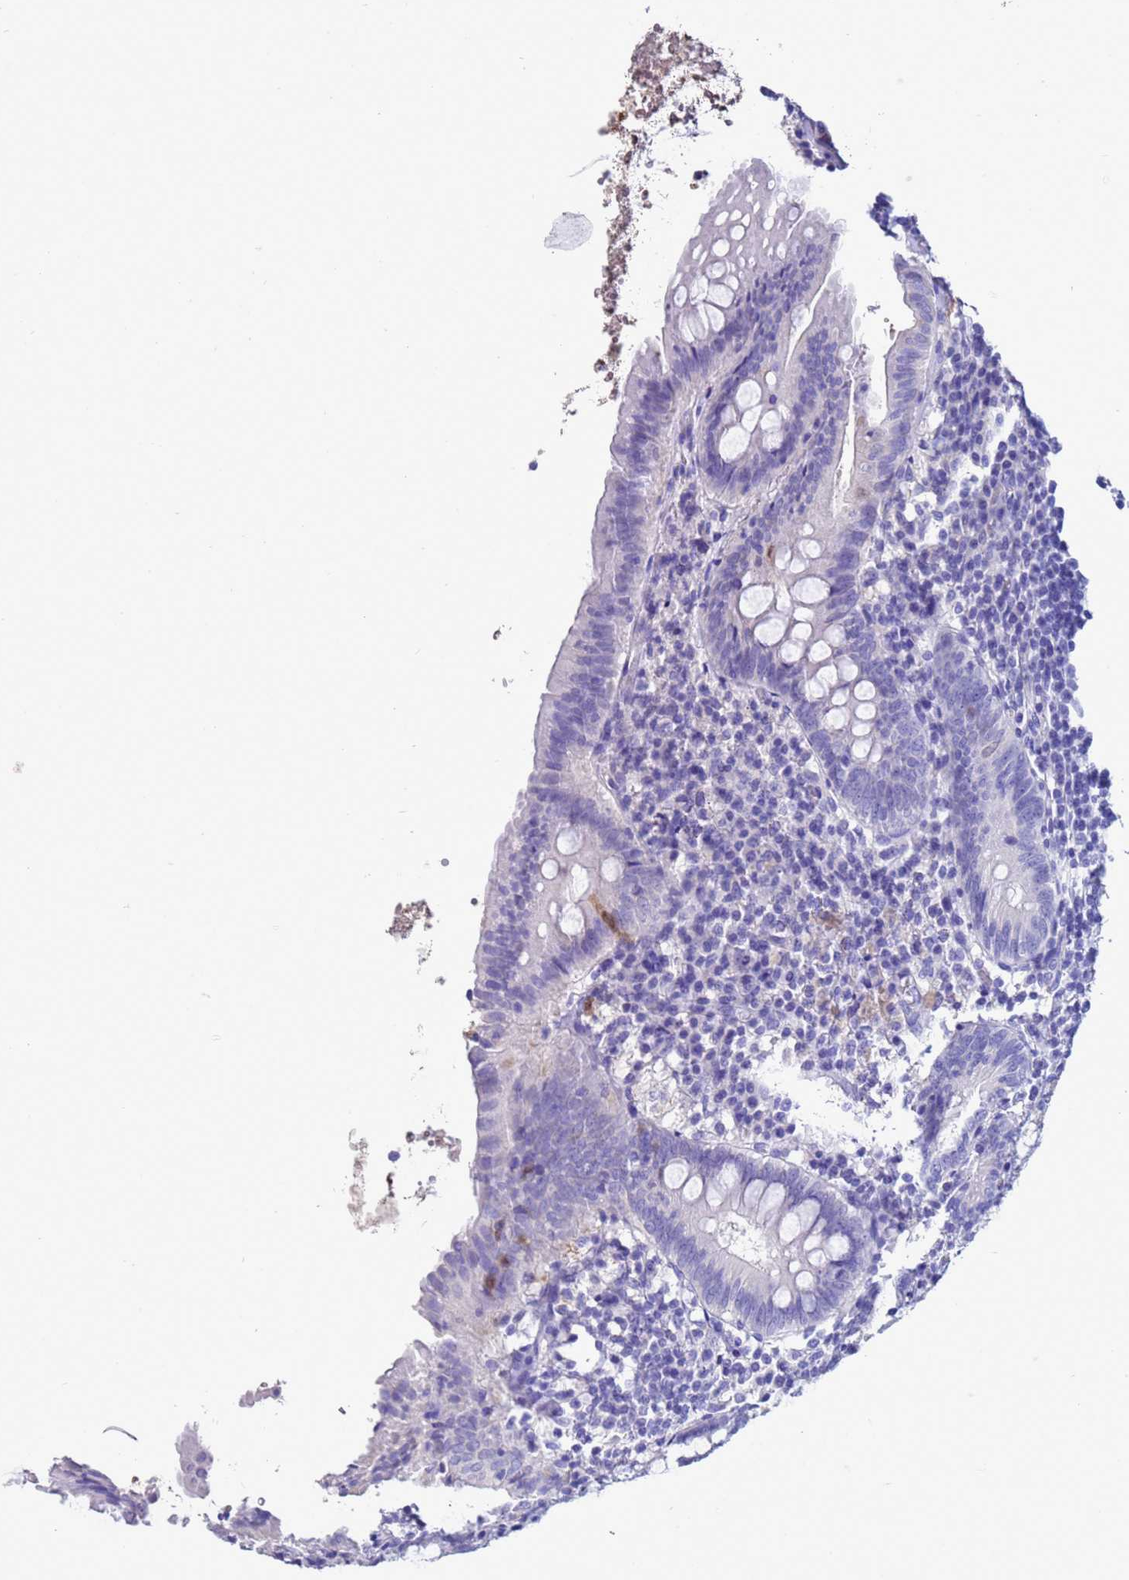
{"staining": {"intensity": "negative", "quantity": "none", "location": "none"}, "tissue": "appendix", "cell_type": "Glandular cells", "image_type": "normal", "snomed": [{"axis": "morphology", "description": "Normal tissue, NOS"}, {"axis": "topography", "description": "Appendix"}], "caption": "Glandular cells show no significant protein expression in unremarkable appendix. (DAB (3,3'-diaminobenzidine) immunohistochemistry visualized using brightfield microscopy, high magnification).", "gene": "AKR1C2", "patient": {"sex": "female", "age": 54}}